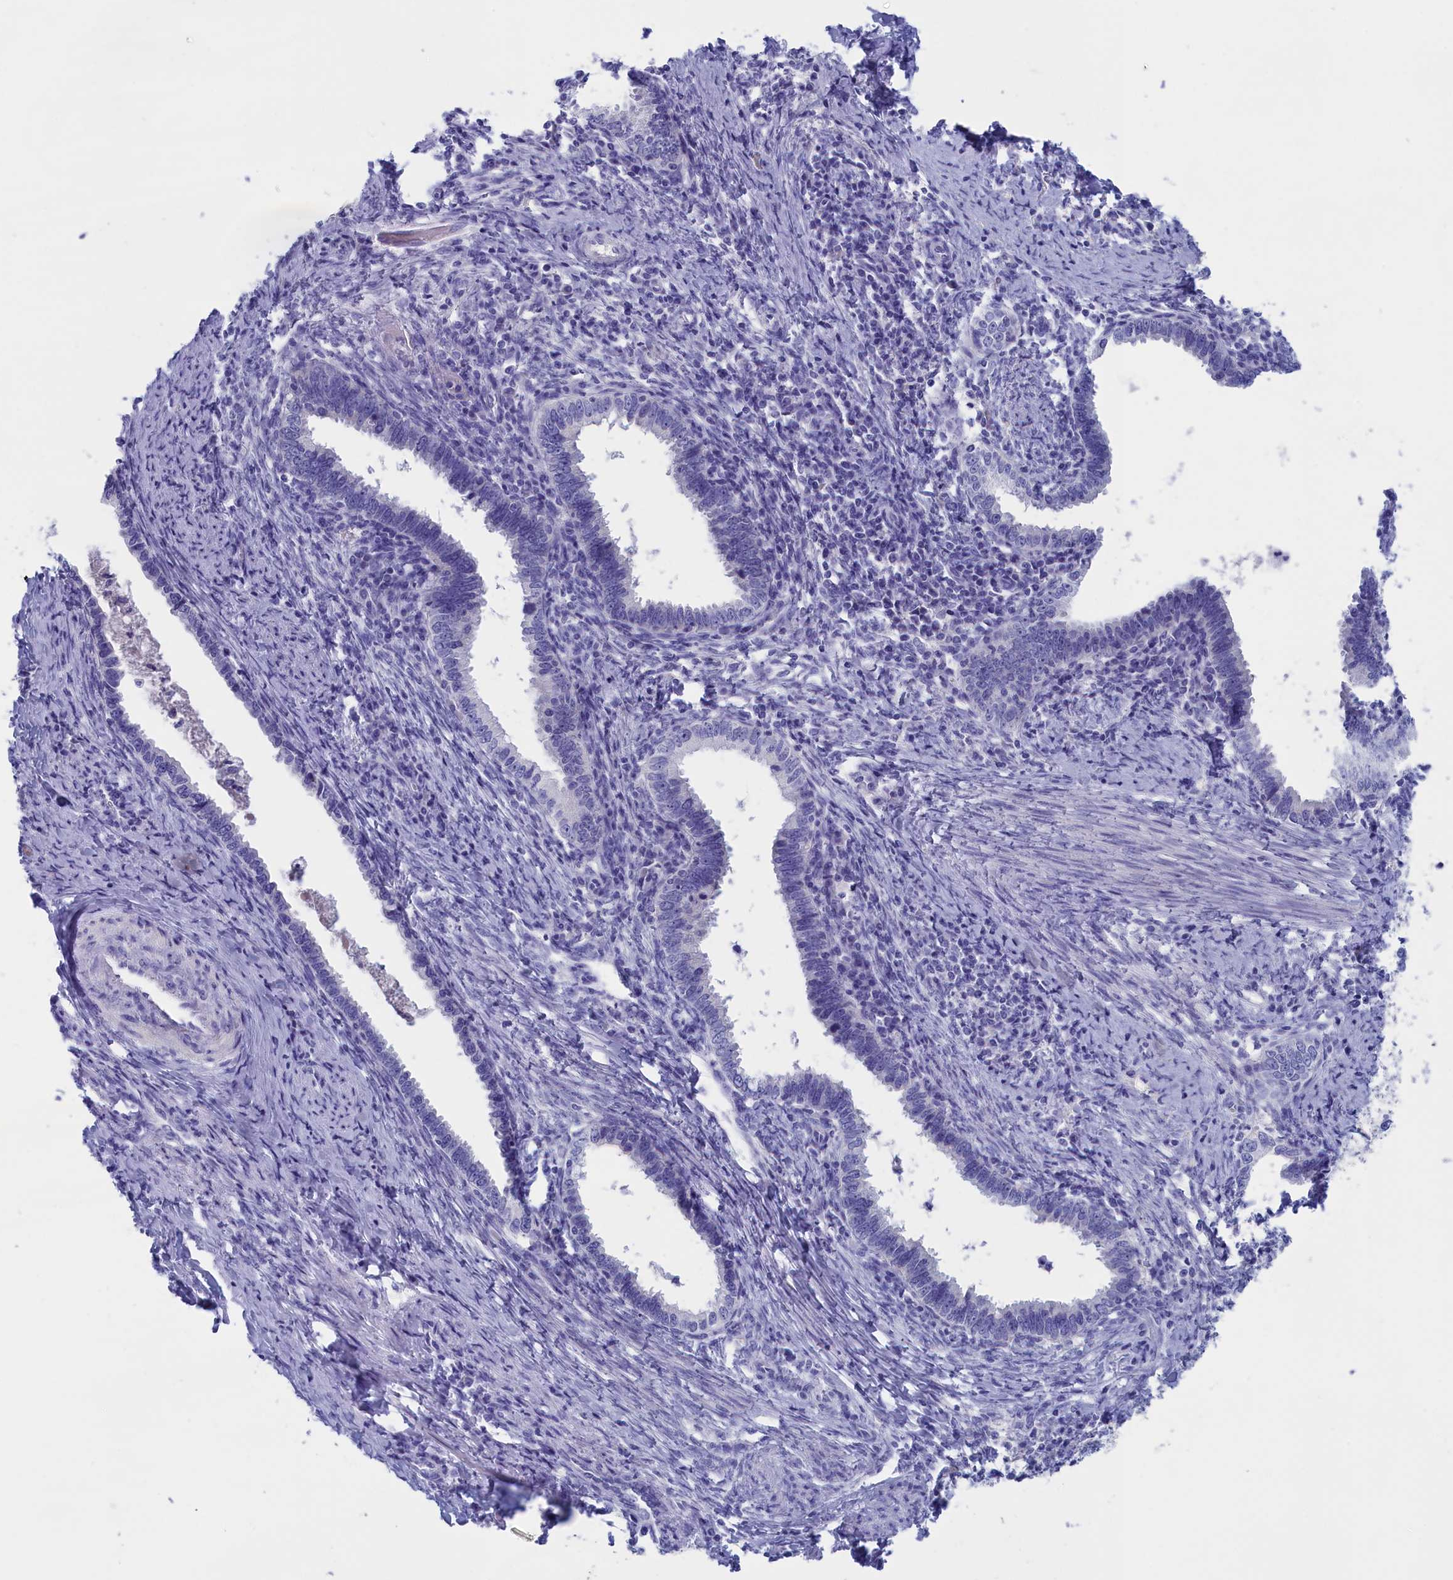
{"staining": {"intensity": "negative", "quantity": "none", "location": "none"}, "tissue": "cervical cancer", "cell_type": "Tumor cells", "image_type": "cancer", "snomed": [{"axis": "morphology", "description": "Adenocarcinoma, NOS"}, {"axis": "topography", "description": "Cervix"}], "caption": "This is a histopathology image of immunohistochemistry (IHC) staining of cervical cancer (adenocarcinoma), which shows no staining in tumor cells. (IHC, brightfield microscopy, high magnification).", "gene": "ANKRD2", "patient": {"sex": "female", "age": 36}}